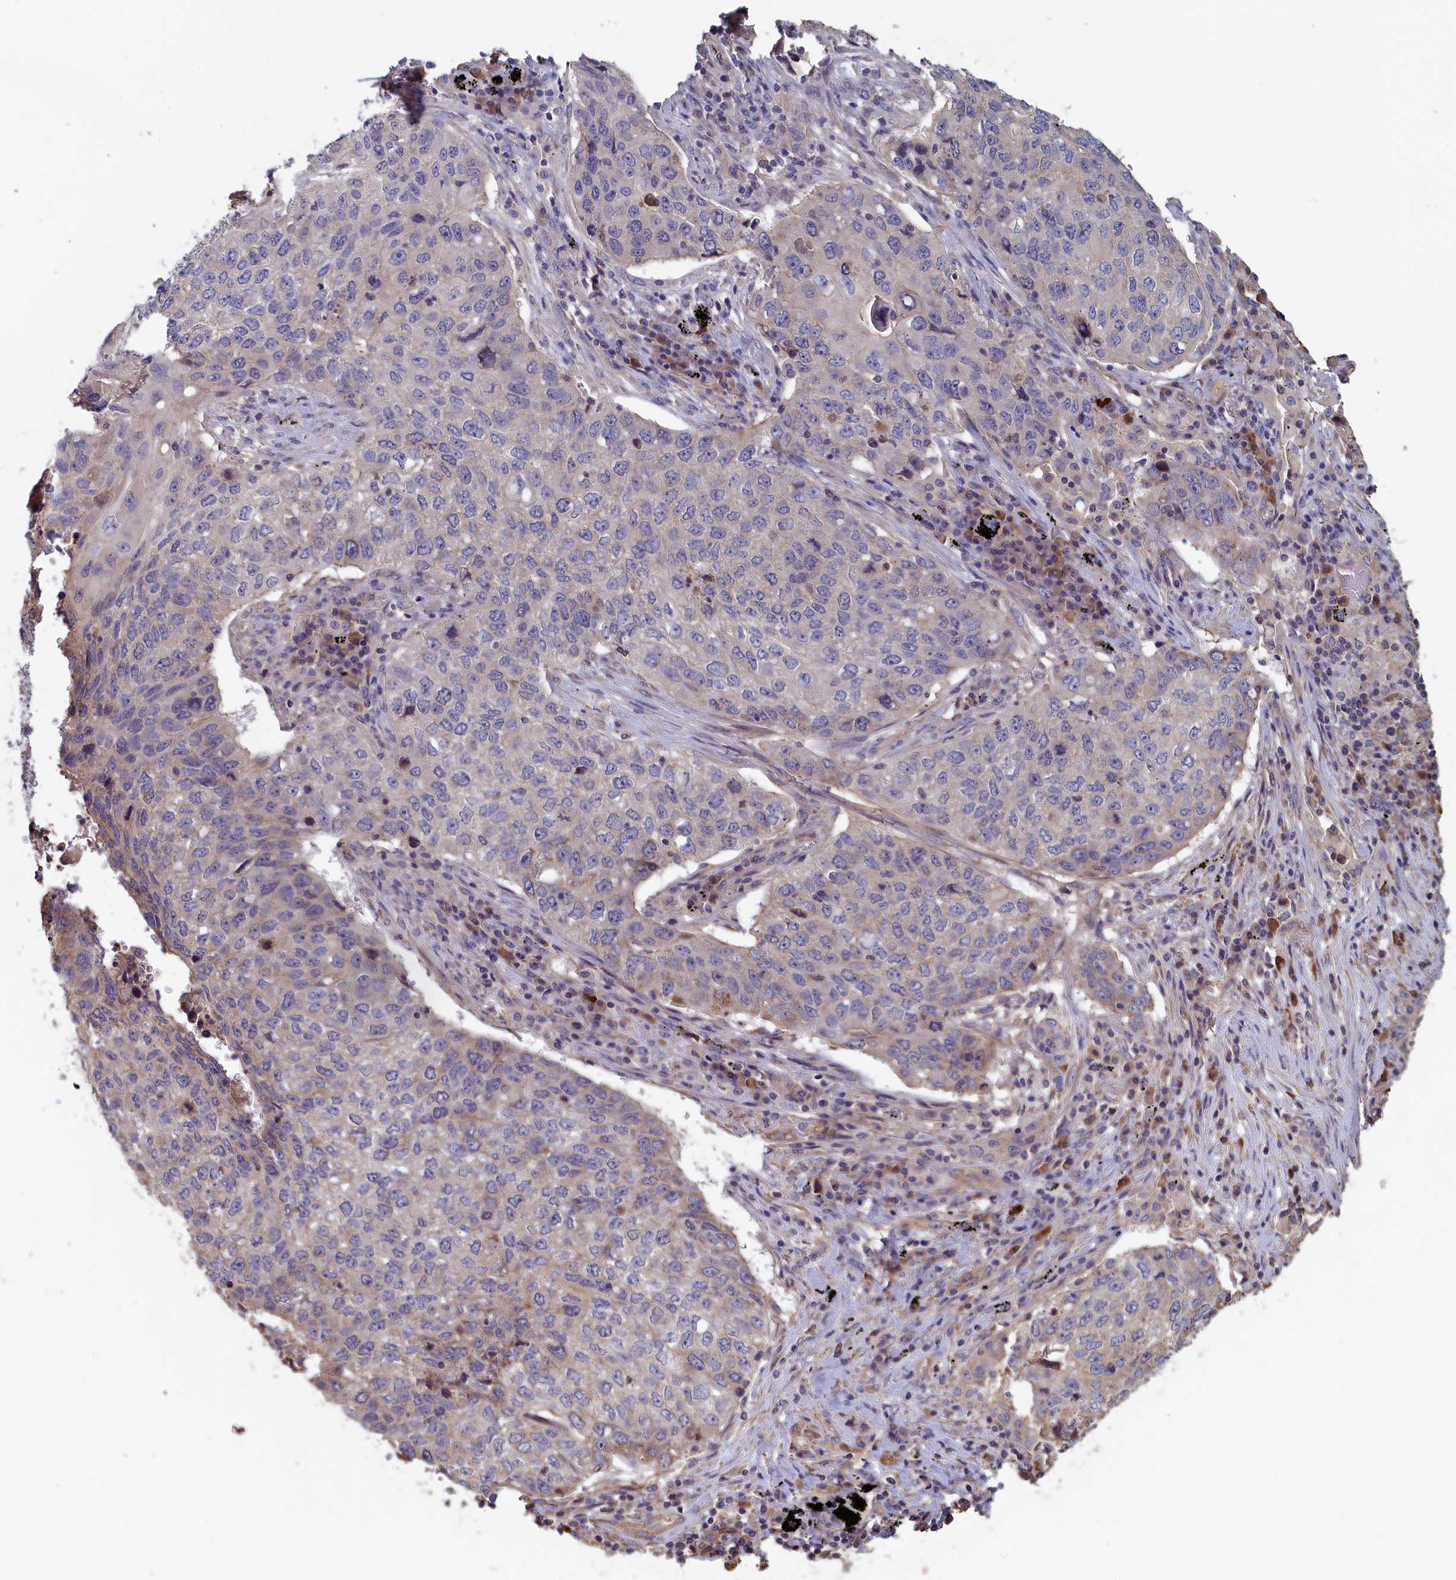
{"staining": {"intensity": "negative", "quantity": "none", "location": "none"}, "tissue": "lung cancer", "cell_type": "Tumor cells", "image_type": "cancer", "snomed": [{"axis": "morphology", "description": "Squamous cell carcinoma, NOS"}, {"axis": "topography", "description": "Lung"}], "caption": "Tumor cells show no significant protein staining in lung cancer (squamous cell carcinoma).", "gene": "ANKRD2", "patient": {"sex": "female", "age": 63}}